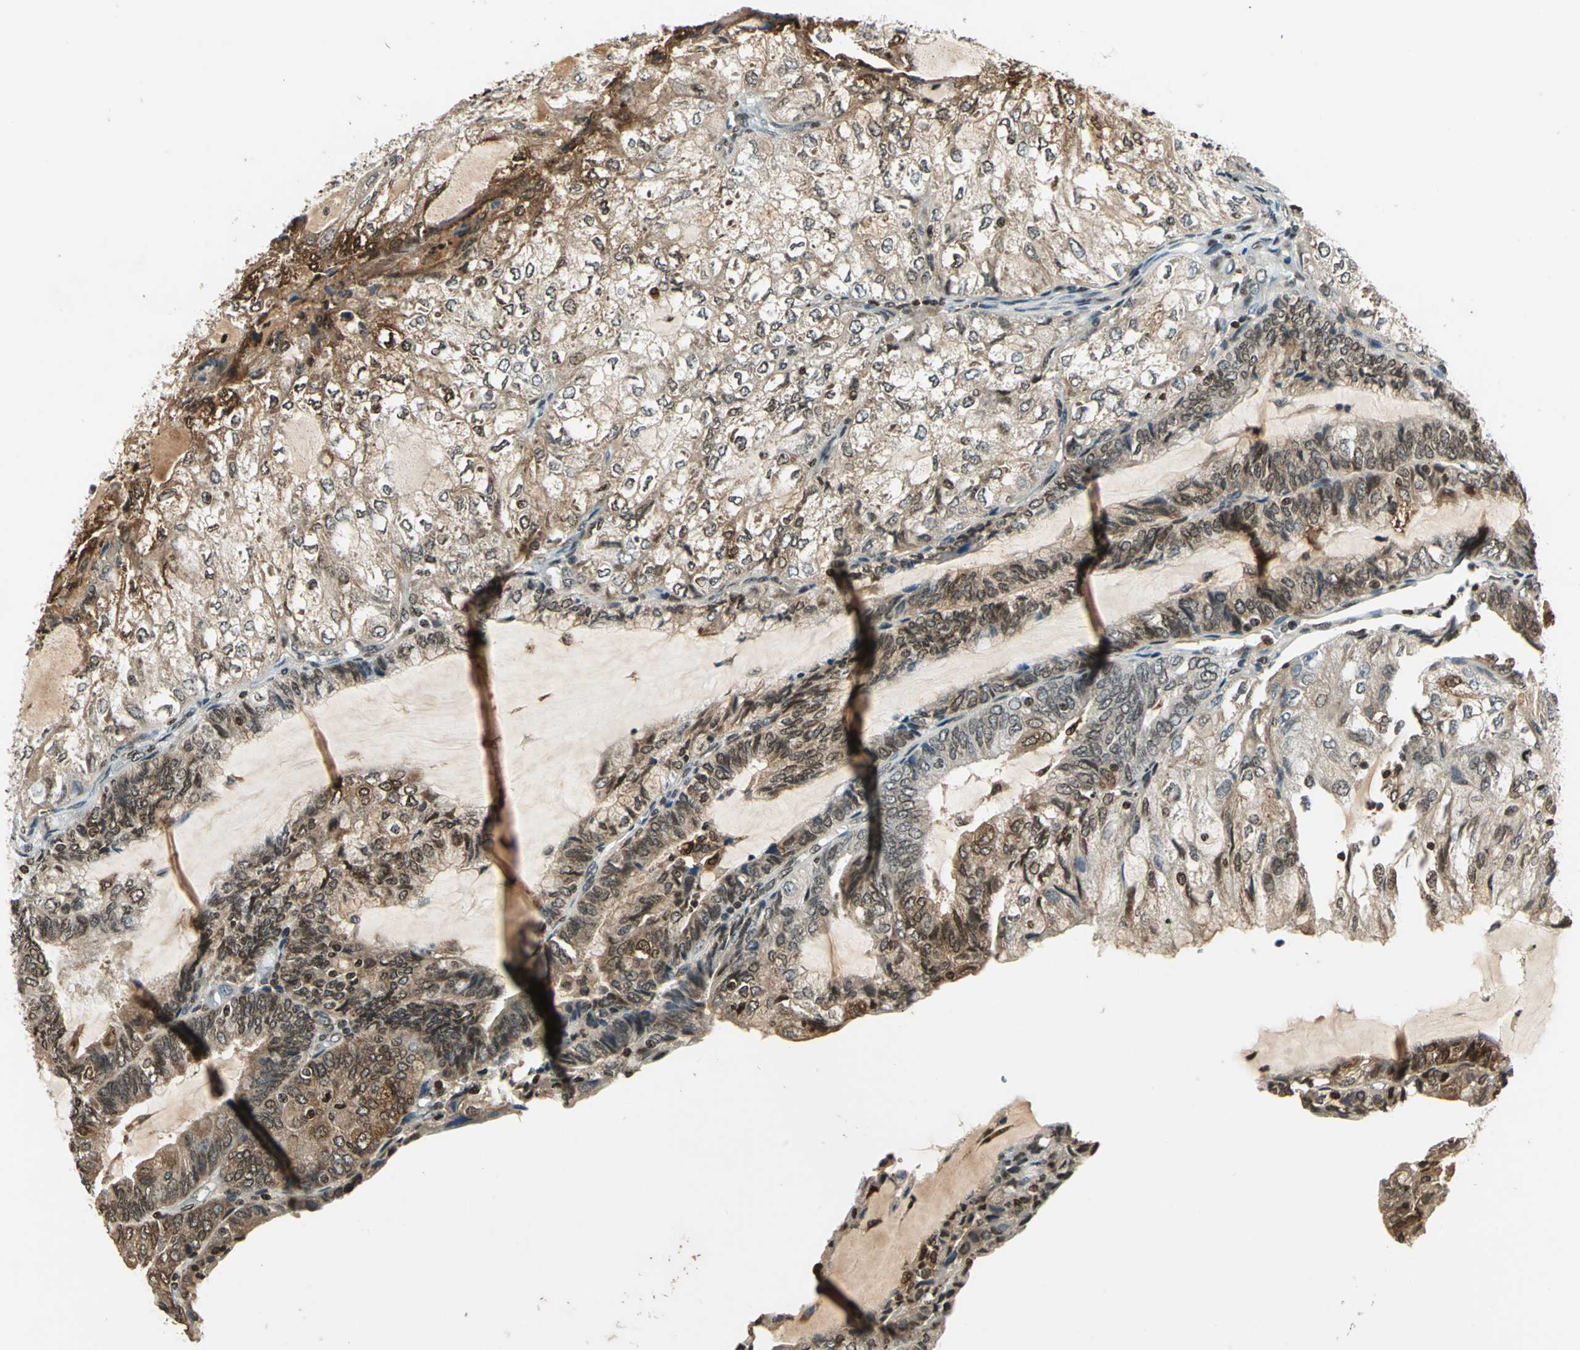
{"staining": {"intensity": "moderate", "quantity": ">75%", "location": "cytoplasmic/membranous,nuclear"}, "tissue": "endometrial cancer", "cell_type": "Tumor cells", "image_type": "cancer", "snomed": [{"axis": "morphology", "description": "Adenocarcinoma, NOS"}, {"axis": "topography", "description": "Endometrium"}], "caption": "Endometrial cancer was stained to show a protein in brown. There is medium levels of moderate cytoplasmic/membranous and nuclear staining in approximately >75% of tumor cells.", "gene": "LGALS3", "patient": {"sex": "female", "age": 81}}